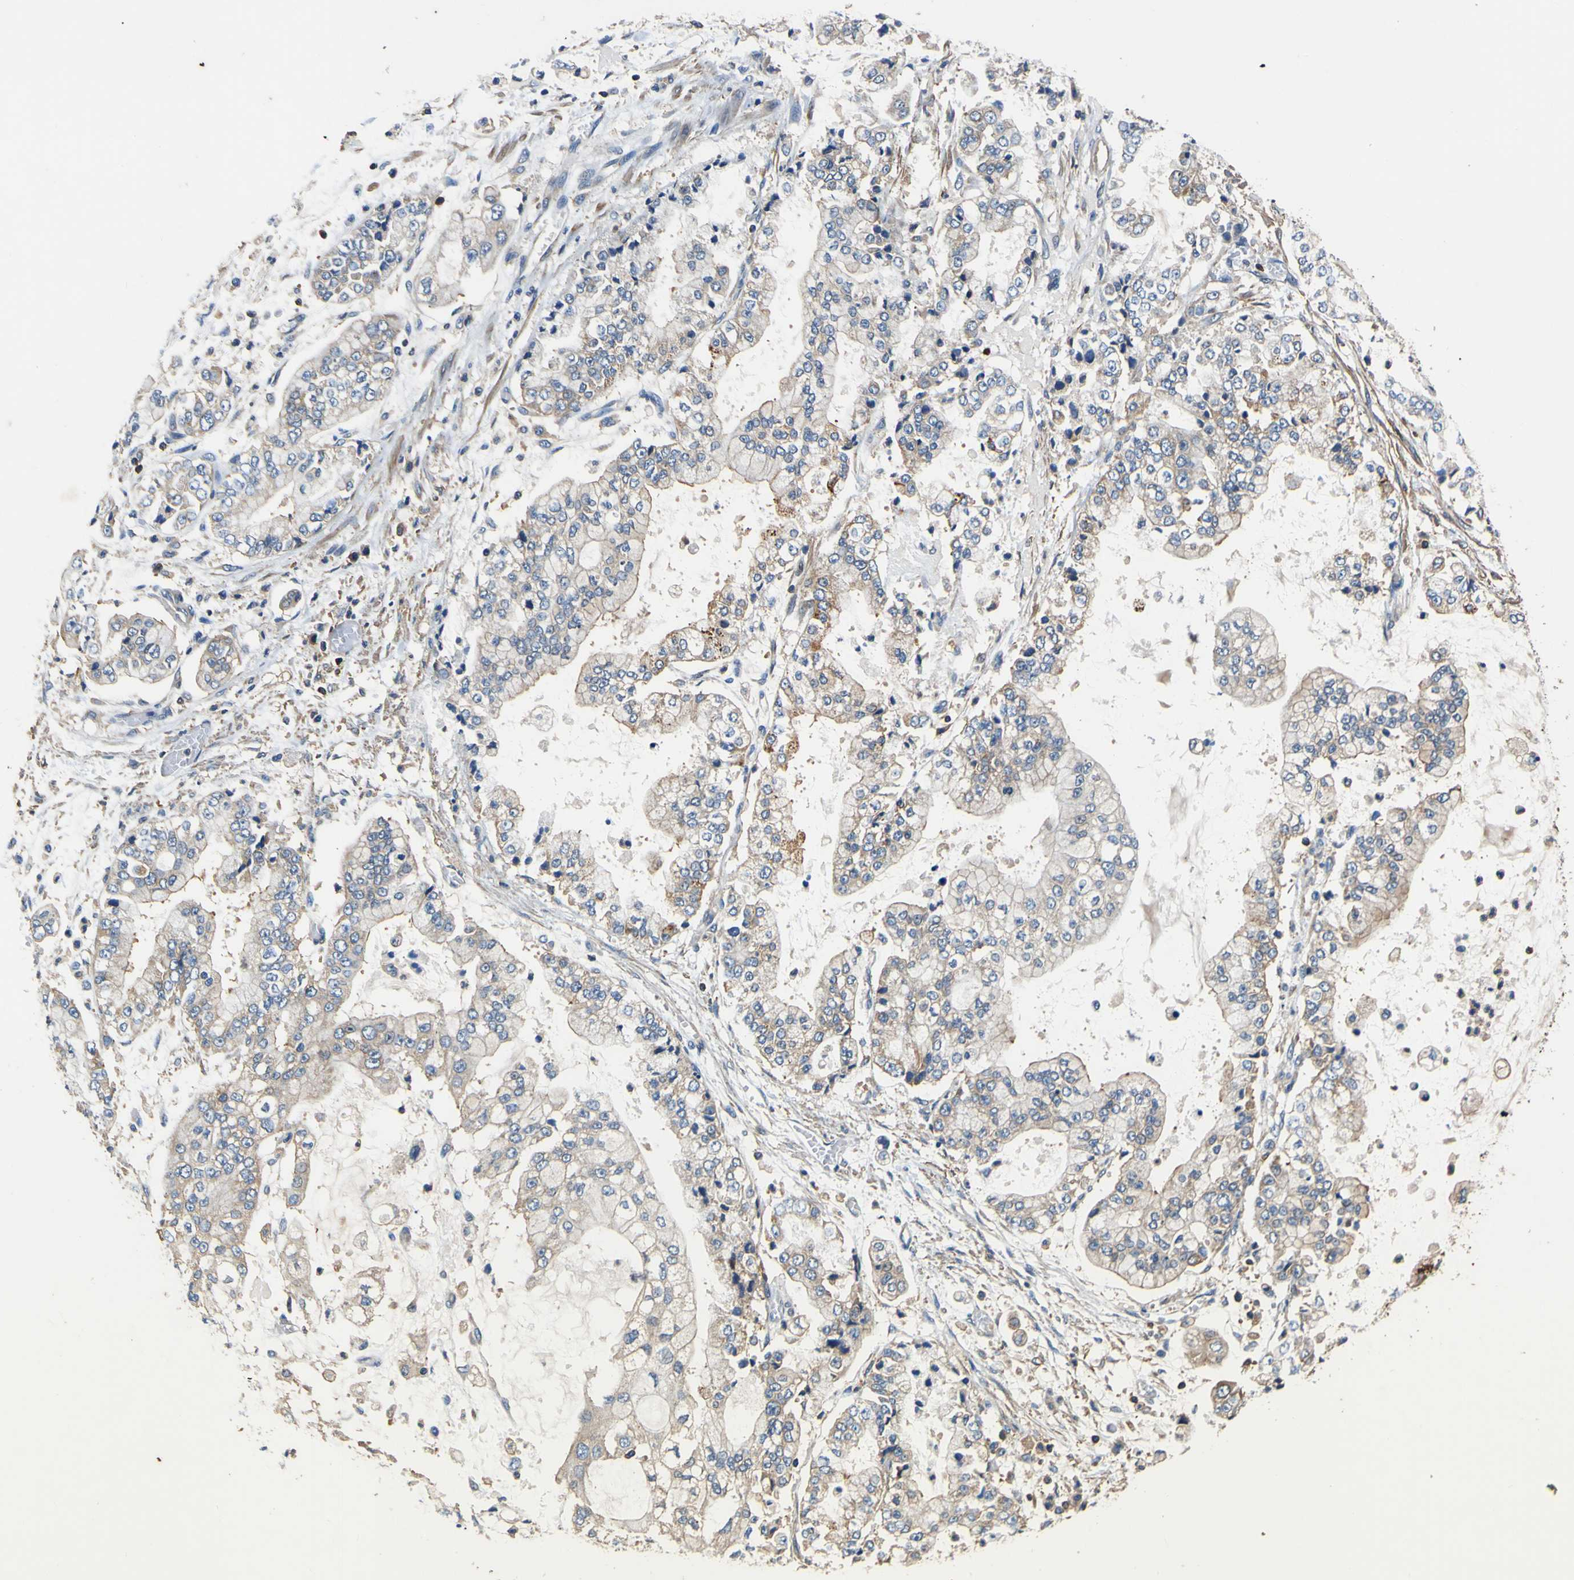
{"staining": {"intensity": "moderate", "quantity": "<25%", "location": "cytoplasmic/membranous"}, "tissue": "stomach cancer", "cell_type": "Tumor cells", "image_type": "cancer", "snomed": [{"axis": "morphology", "description": "Adenocarcinoma, NOS"}, {"axis": "topography", "description": "Stomach"}], "caption": "A micrograph of stomach adenocarcinoma stained for a protein reveals moderate cytoplasmic/membranous brown staining in tumor cells. (brown staining indicates protein expression, while blue staining denotes nuclei).", "gene": "CNR2", "patient": {"sex": "male", "age": 76}}